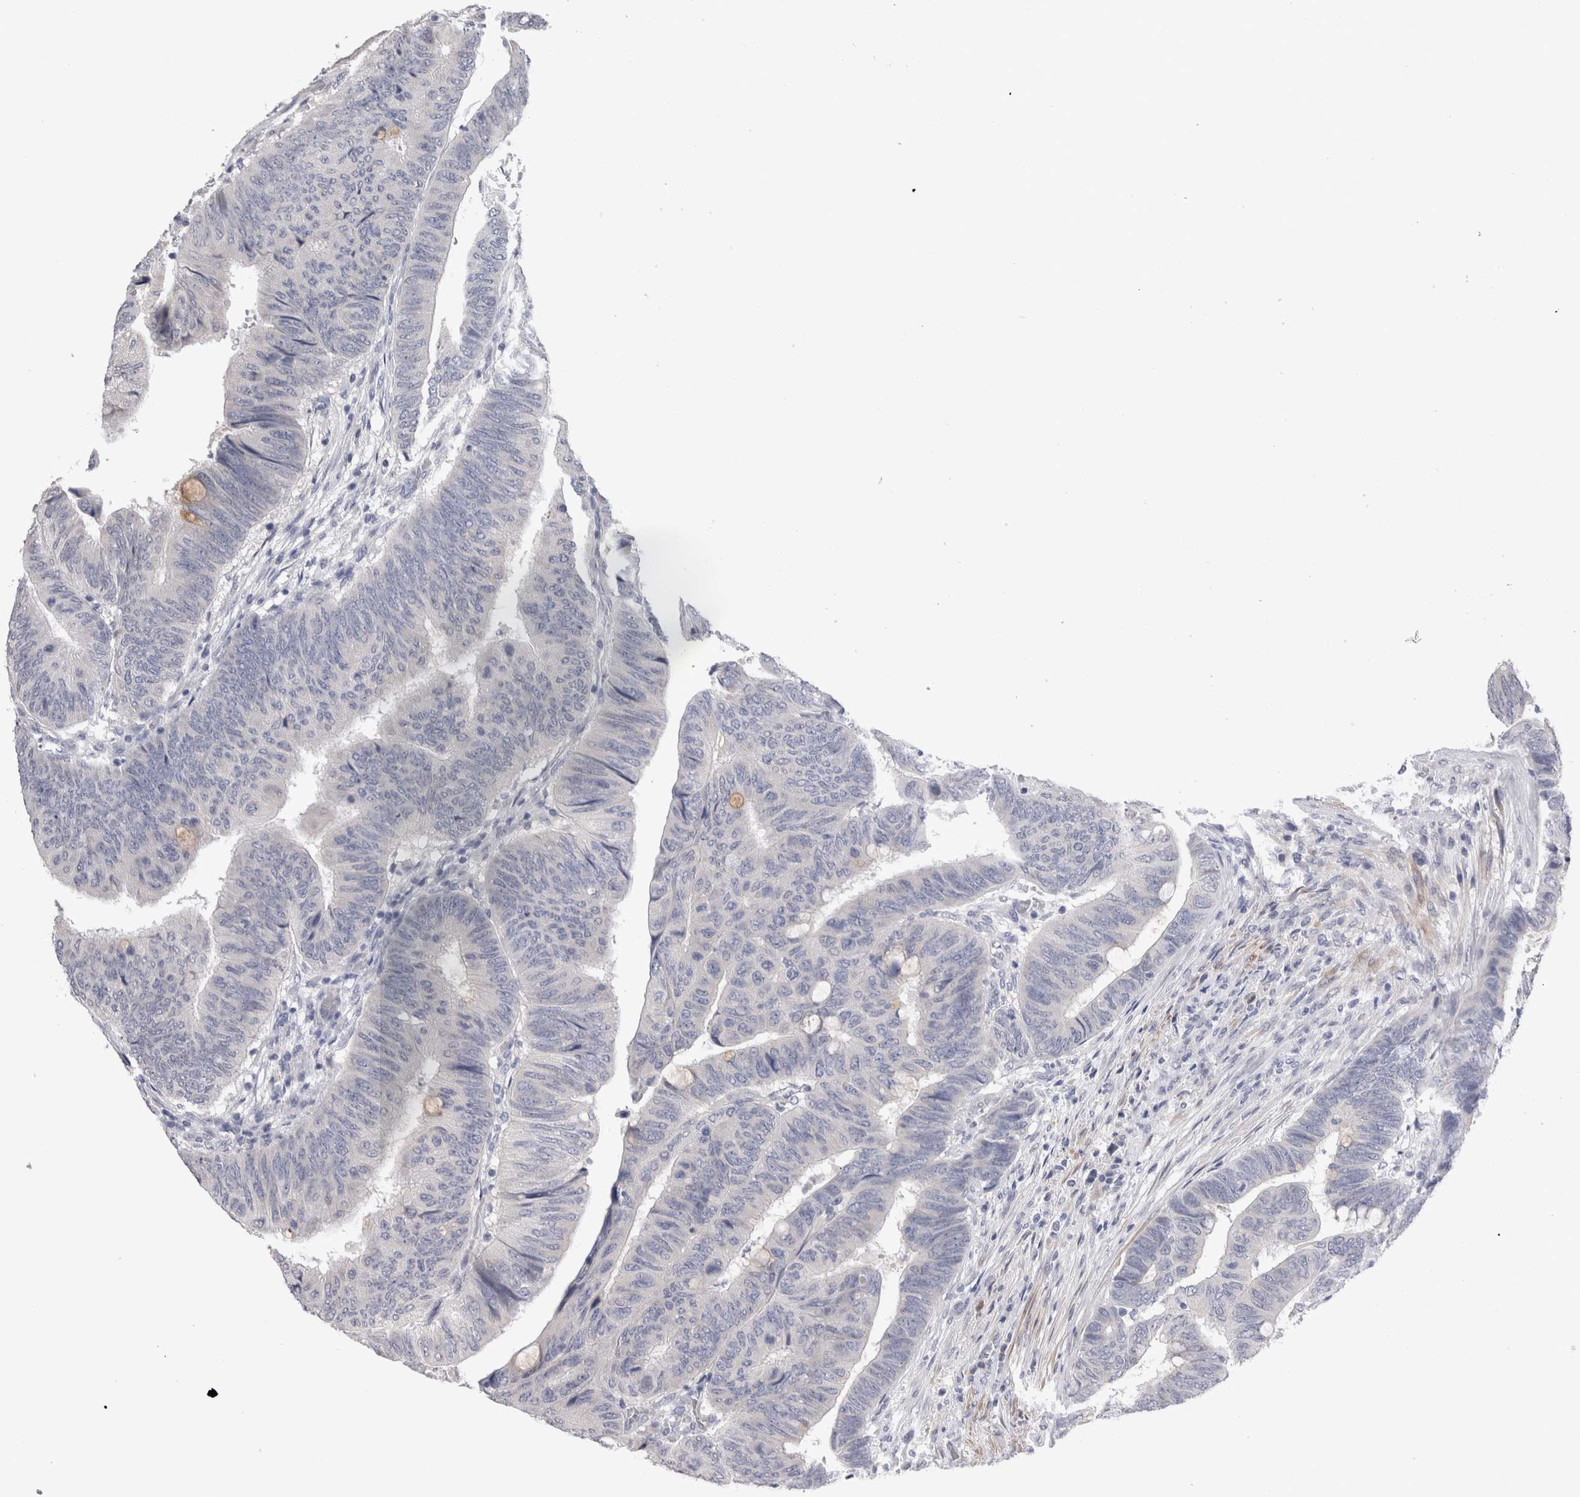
{"staining": {"intensity": "negative", "quantity": "none", "location": "none"}, "tissue": "colorectal cancer", "cell_type": "Tumor cells", "image_type": "cancer", "snomed": [{"axis": "morphology", "description": "Normal tissue, NOS"}, {"axis": "morphology", "description": "Adenocarcinoma, NOS"}, {"axis": "topography", "description": "Rectum"}, {"axis": "topography", "description": "Peripheral nerve tissue"}], "caption": "An image of human colorectal adenocarcinoma is negative for staining in tumor cells.", "gene": "CRYBG1", "patient": {"sex": "male", "age": 92}}